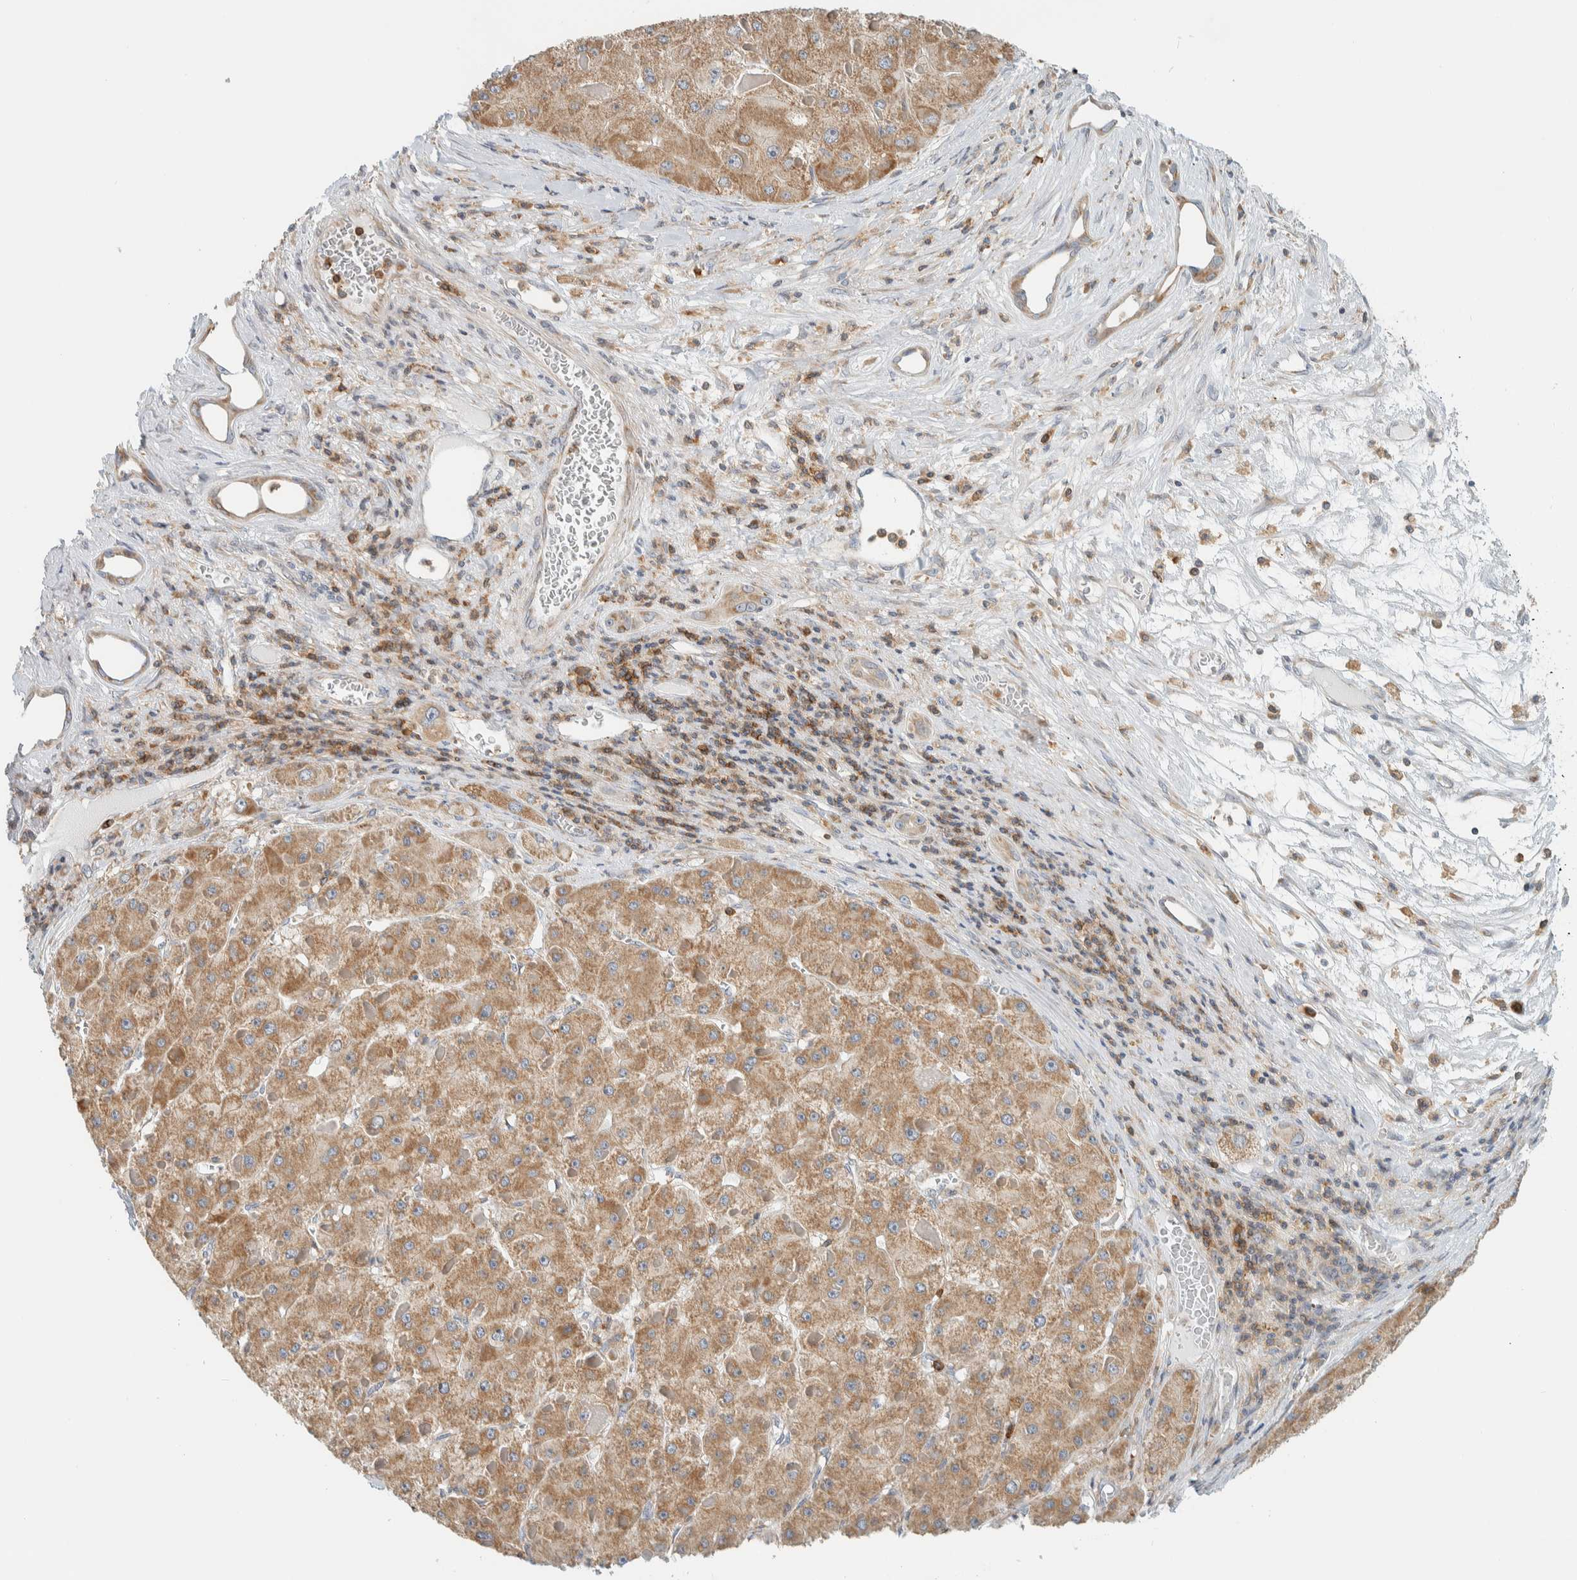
{"staining": {"intensity": "moderate", "quantity": ">75%", "location": "cytoplasmic/membranous"}, "tissue": "liver cancer", "cell_type": "Tumor cells", "image_type": "cancer", "snomed": [{"axis": "morphology", "description": "Carcinoma, Hepatocellular, NOS"}, {"axis": "topography", "description": "Liver"}], "caption": "A medium amount of moderate cytoplasmic/membranous positivity is present in approximately >75% of tumor cells in liver cancer (hepatocellular carcinoma) tissue. (Brightfield microscopy of DAB IHC at high magnification).", "gene": "CCDC57", "patient": {"sex": "female", "age": 73}}